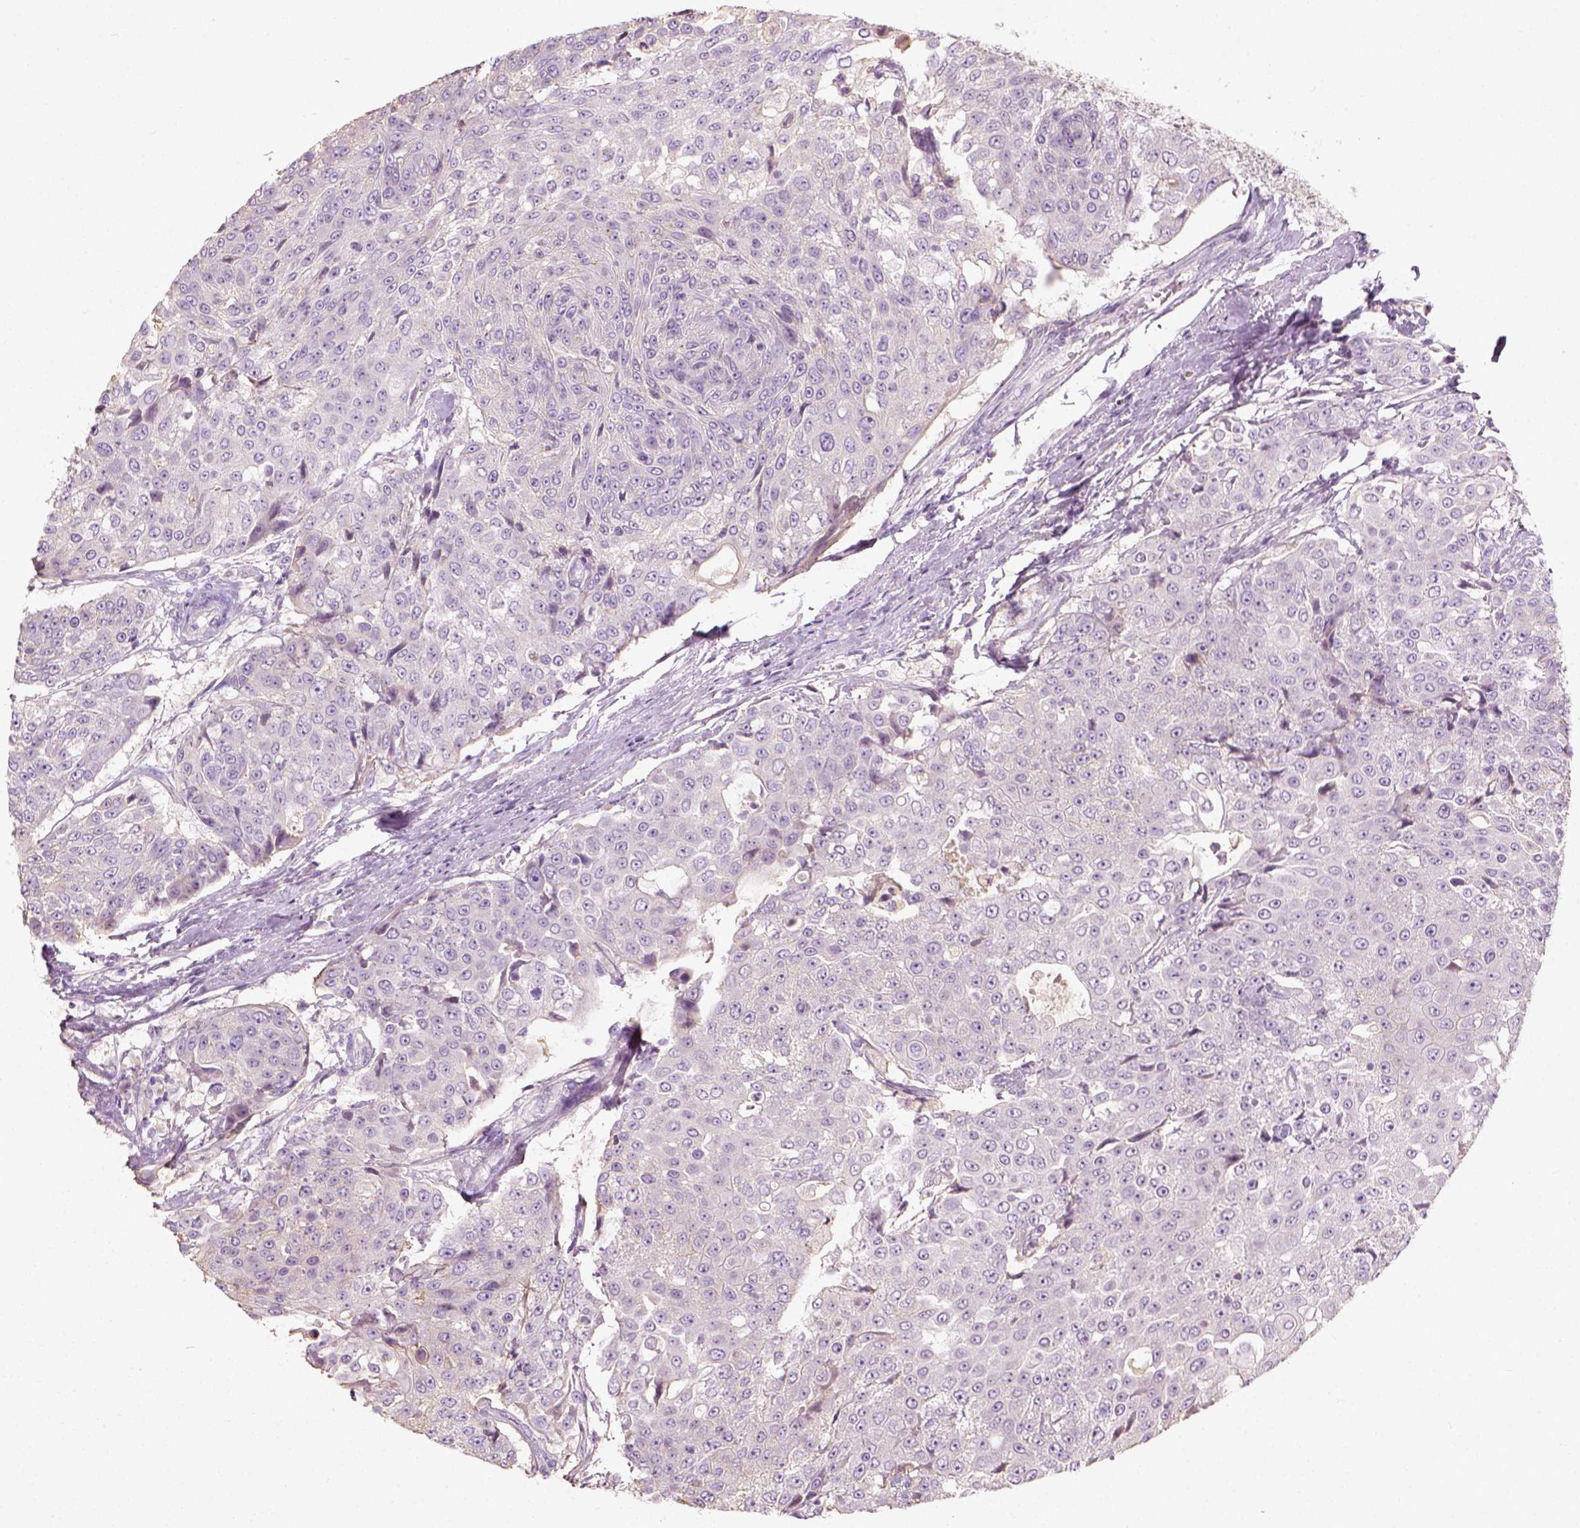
{"staining": {"intensity": "negative", "quantity": "none", "location": "none"}, "tissue": "urothelial cancer", "cell_type": "Tumor cells", "image_type": "cancer", "snomed": [{"axis": "morphology", "description": "Urothelial carcinoma, High grade"}, {"axis": "topography", "description": "Urinary bladder"}], "caption": "Urothelial cancer was stained to show a protein in brown. There is no significant expression in tumor cells.", "gene": "DHCR24", "patient": {"sex": "female", "age": 63}}